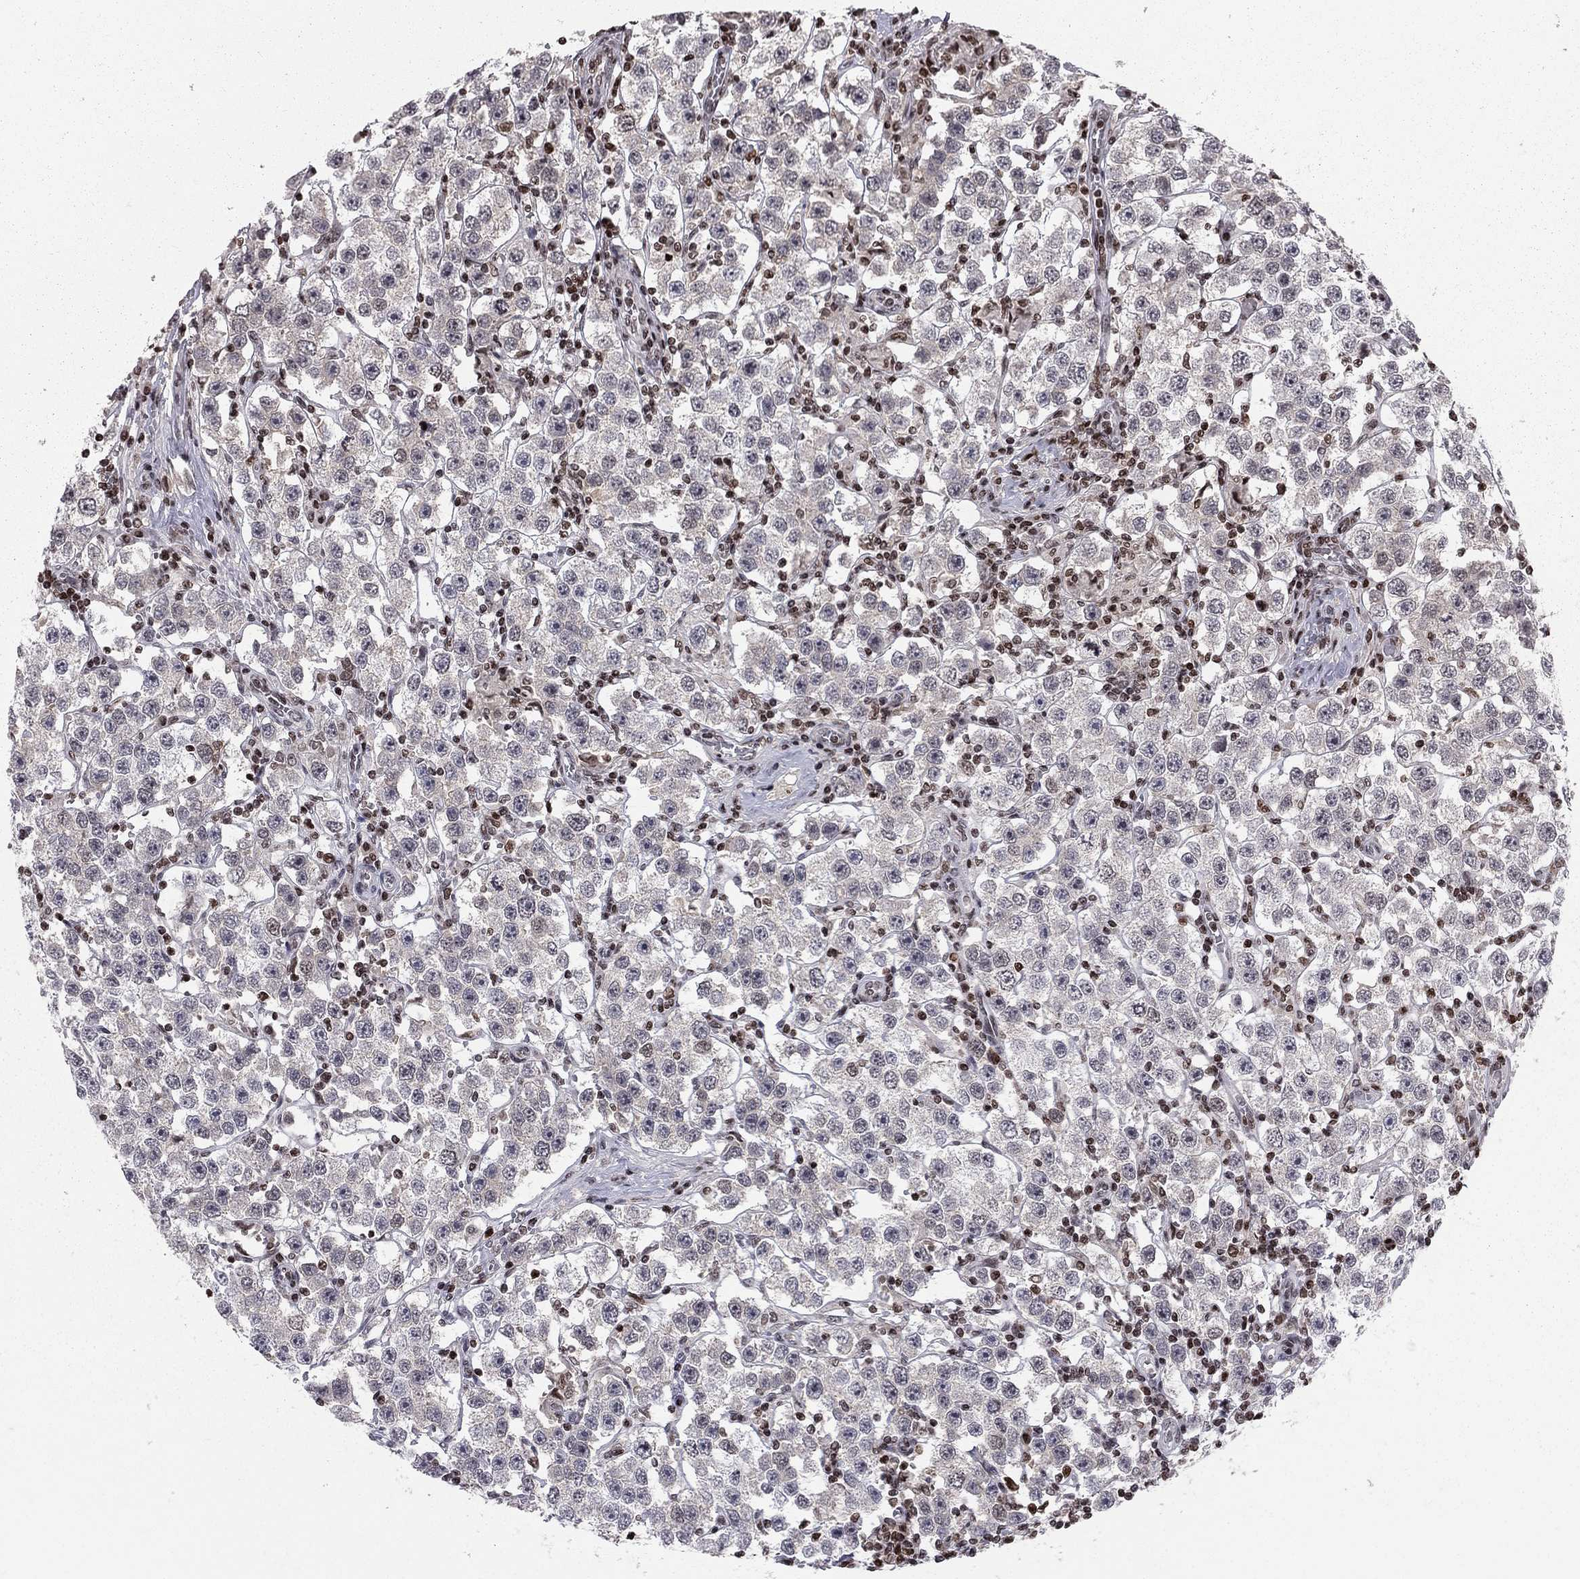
{"staining": {"intensity": "negative", "quantity": "none", "location": "none"}, "tissue": "testis cancer", "cell_type": "Tumor cells", "image_type": "cancer", "snomed": [{"axis": "morphology", "description": "Seminoma, NOS"}, {"axis": "topography", "description": "Testis"}], "caption": "Tumor cells are negative for protein expression in human testis seminoma.", "gene": "RNASEH2C", "patient": {"sex": "male", "age": 37}}